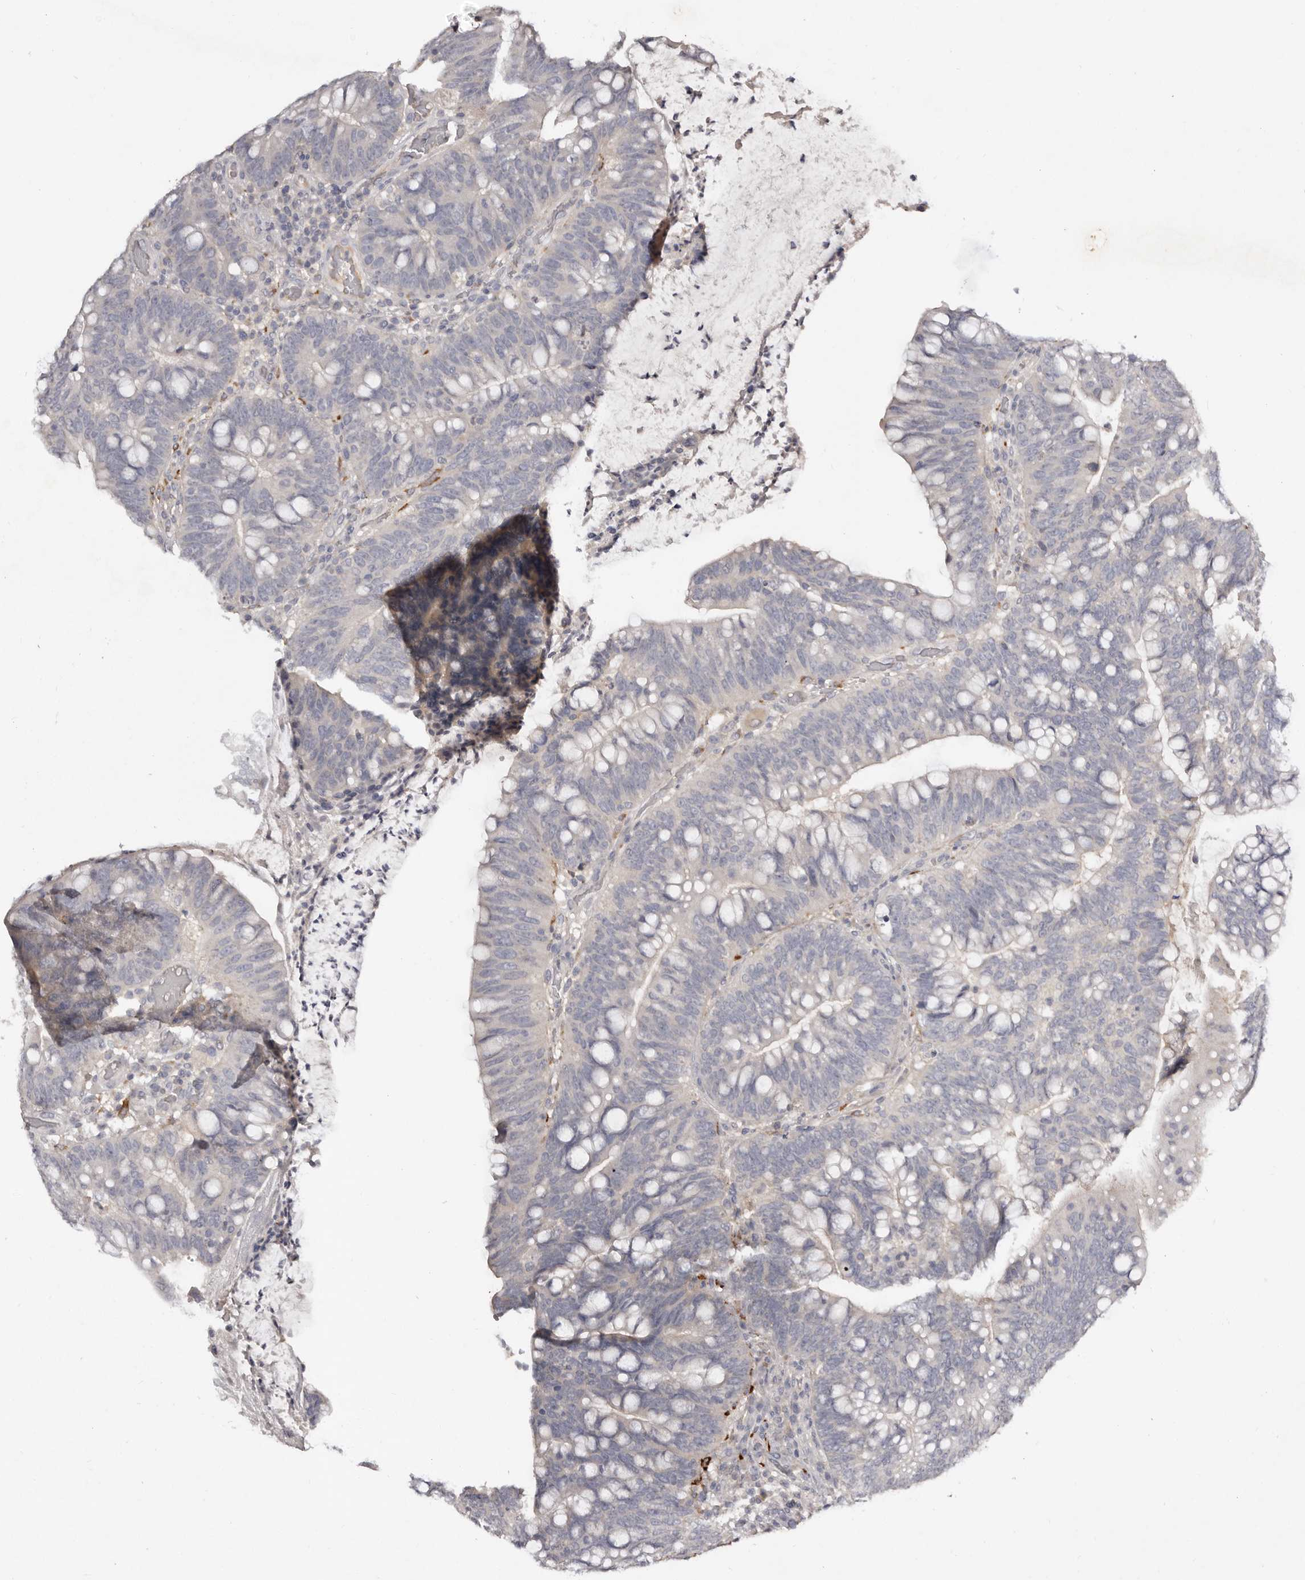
{"staining": {"intensity": "negative", "quantity": "none", "location": "none"}, "tissue": "colorectal cancer", "cell_type": "Tumor cells", "image_type": "cancer", "snomed": [{"axis": "morphology", "description": "Adenocarcinoma, NOS"}, {"axis": "topography", "description": "Colon"}], "caption": "Immunohistochemical staining of colorectal cancer (adenocarcinoma) demonstrates no significant staining in tumor cells.", "gene": "SCUBE2", "patient": {"sex": "female", "age": 66}}